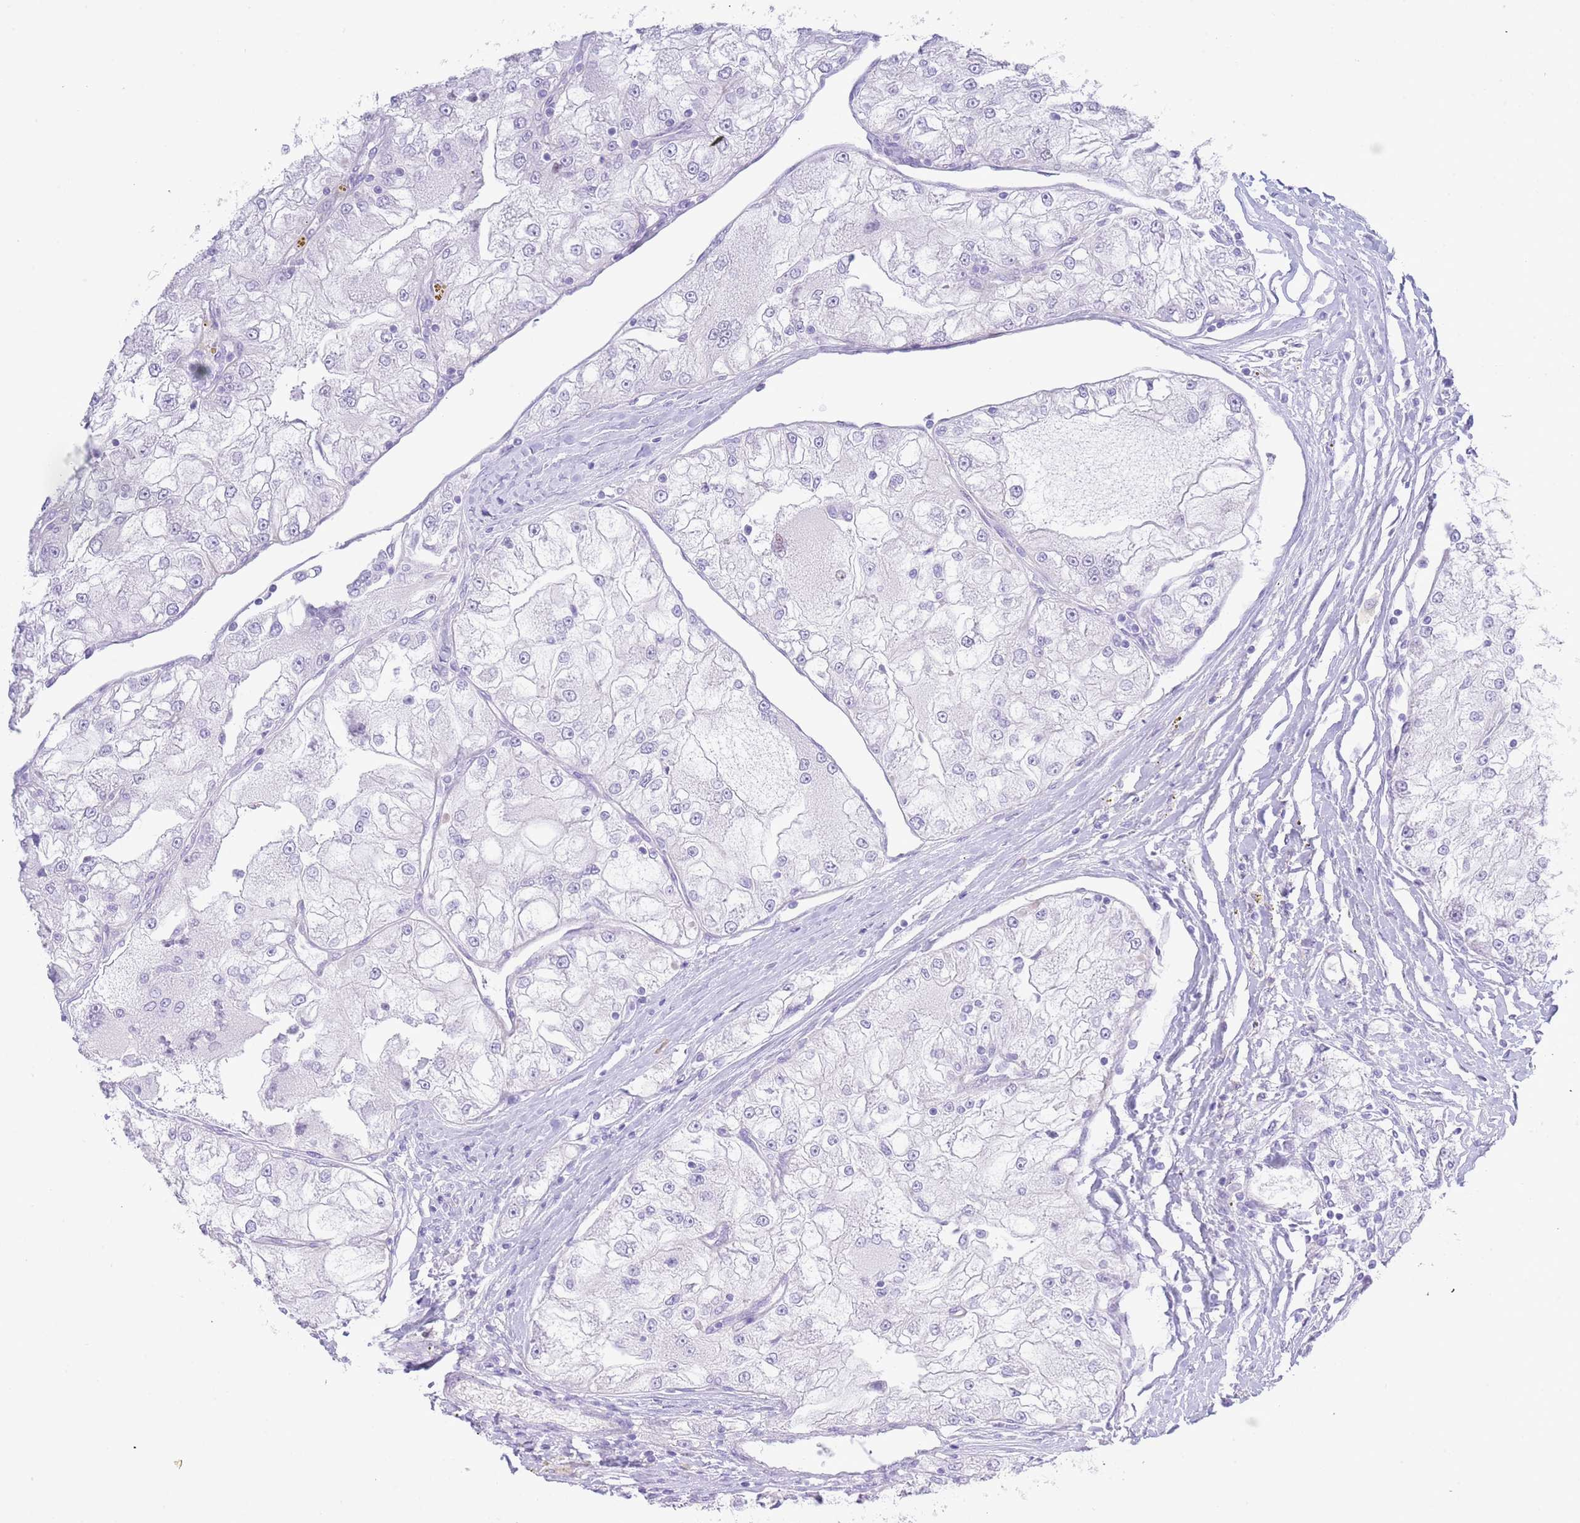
{"staining": {"intensity": "negative", "quantity": "none", "location": "none"}, "tissue": "renal cancer", "cell_type": "Tumor cells", "image_type": "cancer", "snomed": [{"axis": "morphology", "description": "Adenocarcinoma, NOS"}, {"axis": "topography", "description": "Kidney"}], "caption": "IHC of human renal cancer (adenocarcinoma) shows no positivity in tumor cells.", "gene": "ACR", "patient": {"sex": "female", "age": 72}}